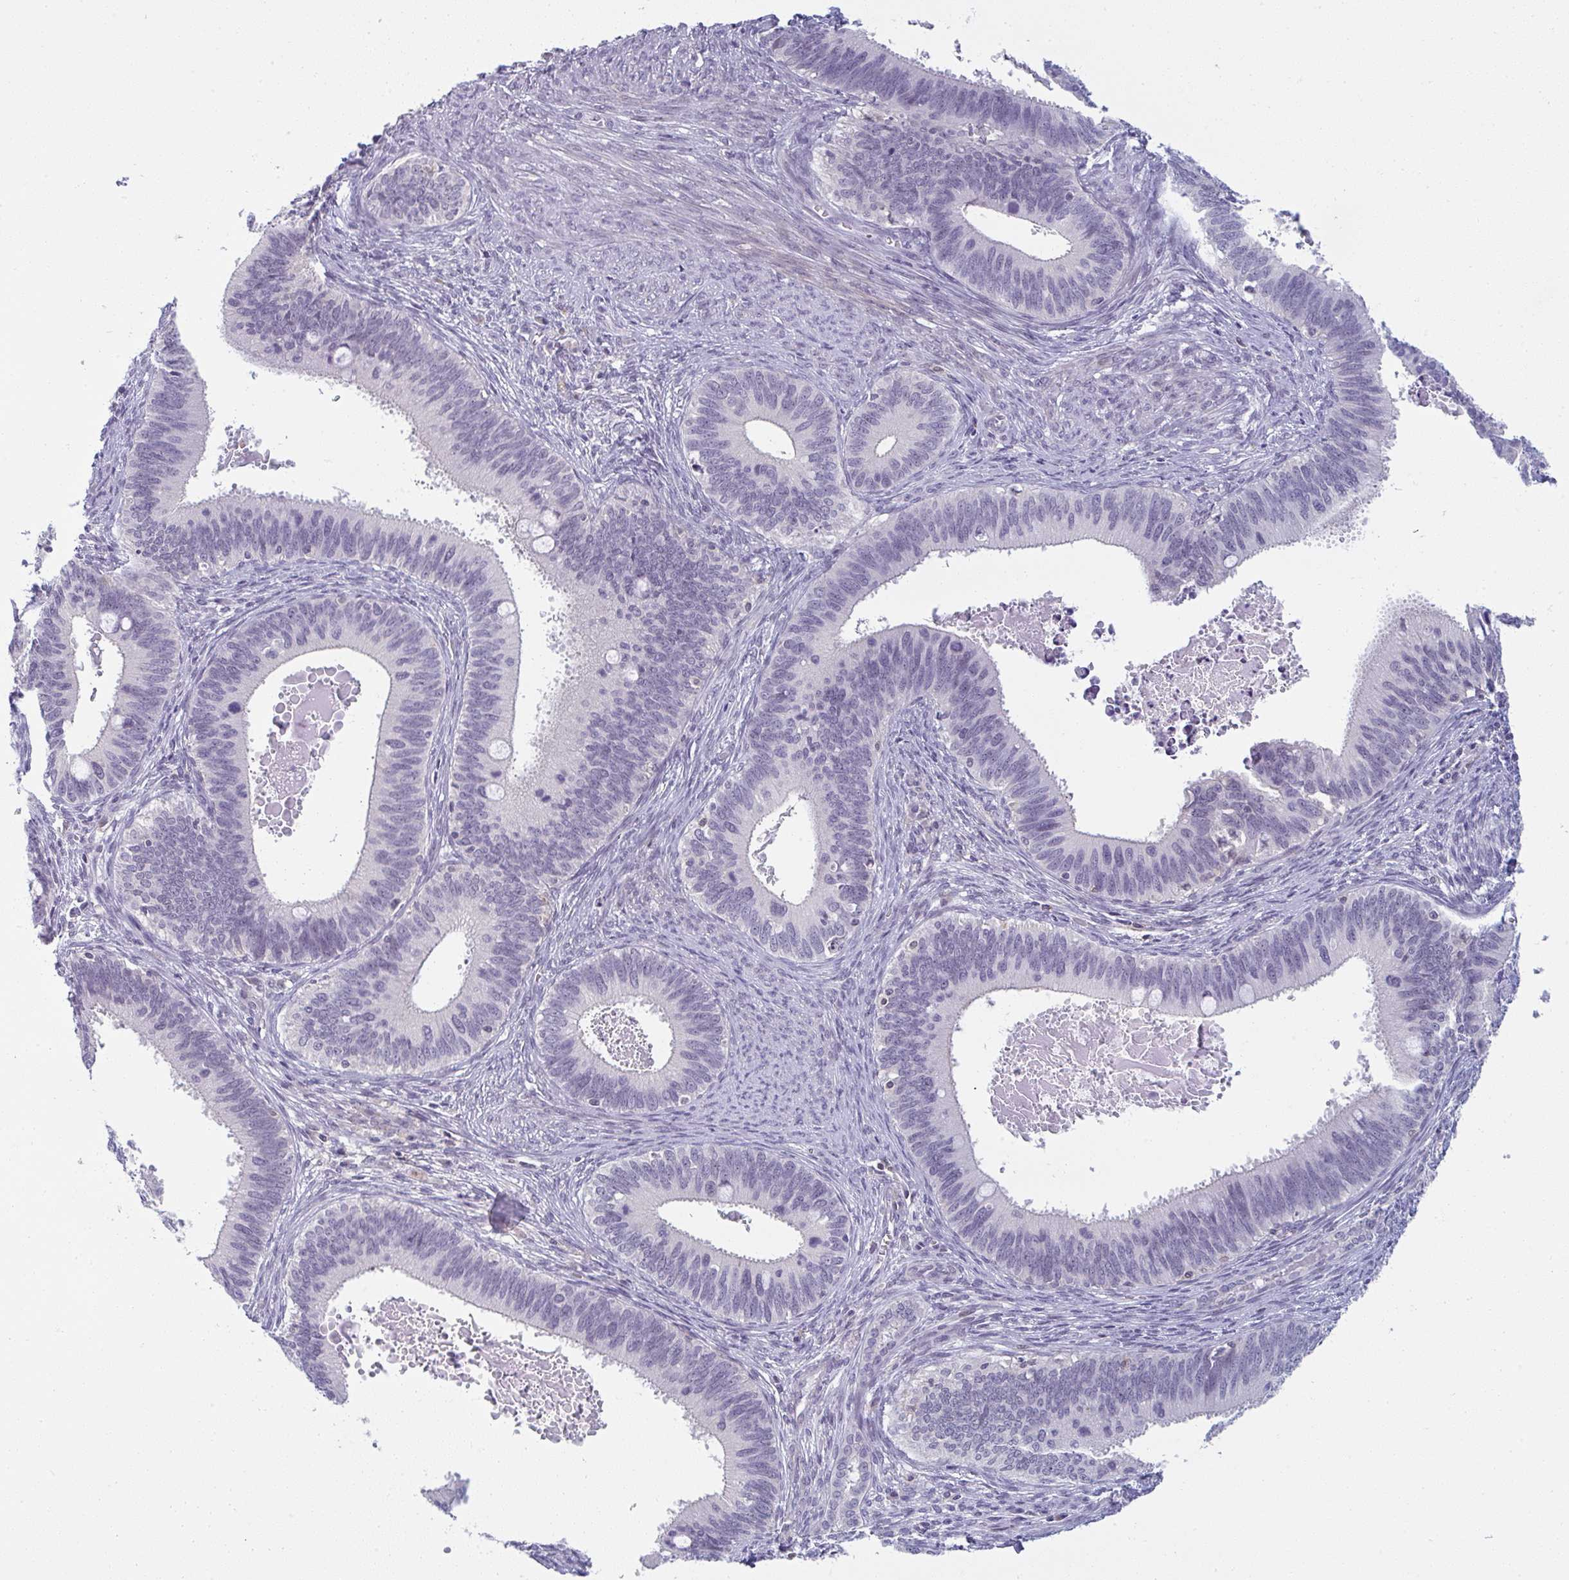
{"staining": {"intensity": "negative", "quantity": "none", "location": "none"}, "tissue": "cervical cancer", "cell_type": "Tumor cells", "image_type": "cancer", "snomed": [{"axis": "morphology", "description": "Adenocarcinoma, NOS"}, {"axis": "topography", "description": "Cervix"}], "caption": "IHC photomicrograph of neoplastic tissue: cervical adenocarcinoma stained with DAB reveals no significant protein expression in tumor cells.", "gene": "PPFIA4", "patient": {"sex": "female", "age": 42}}